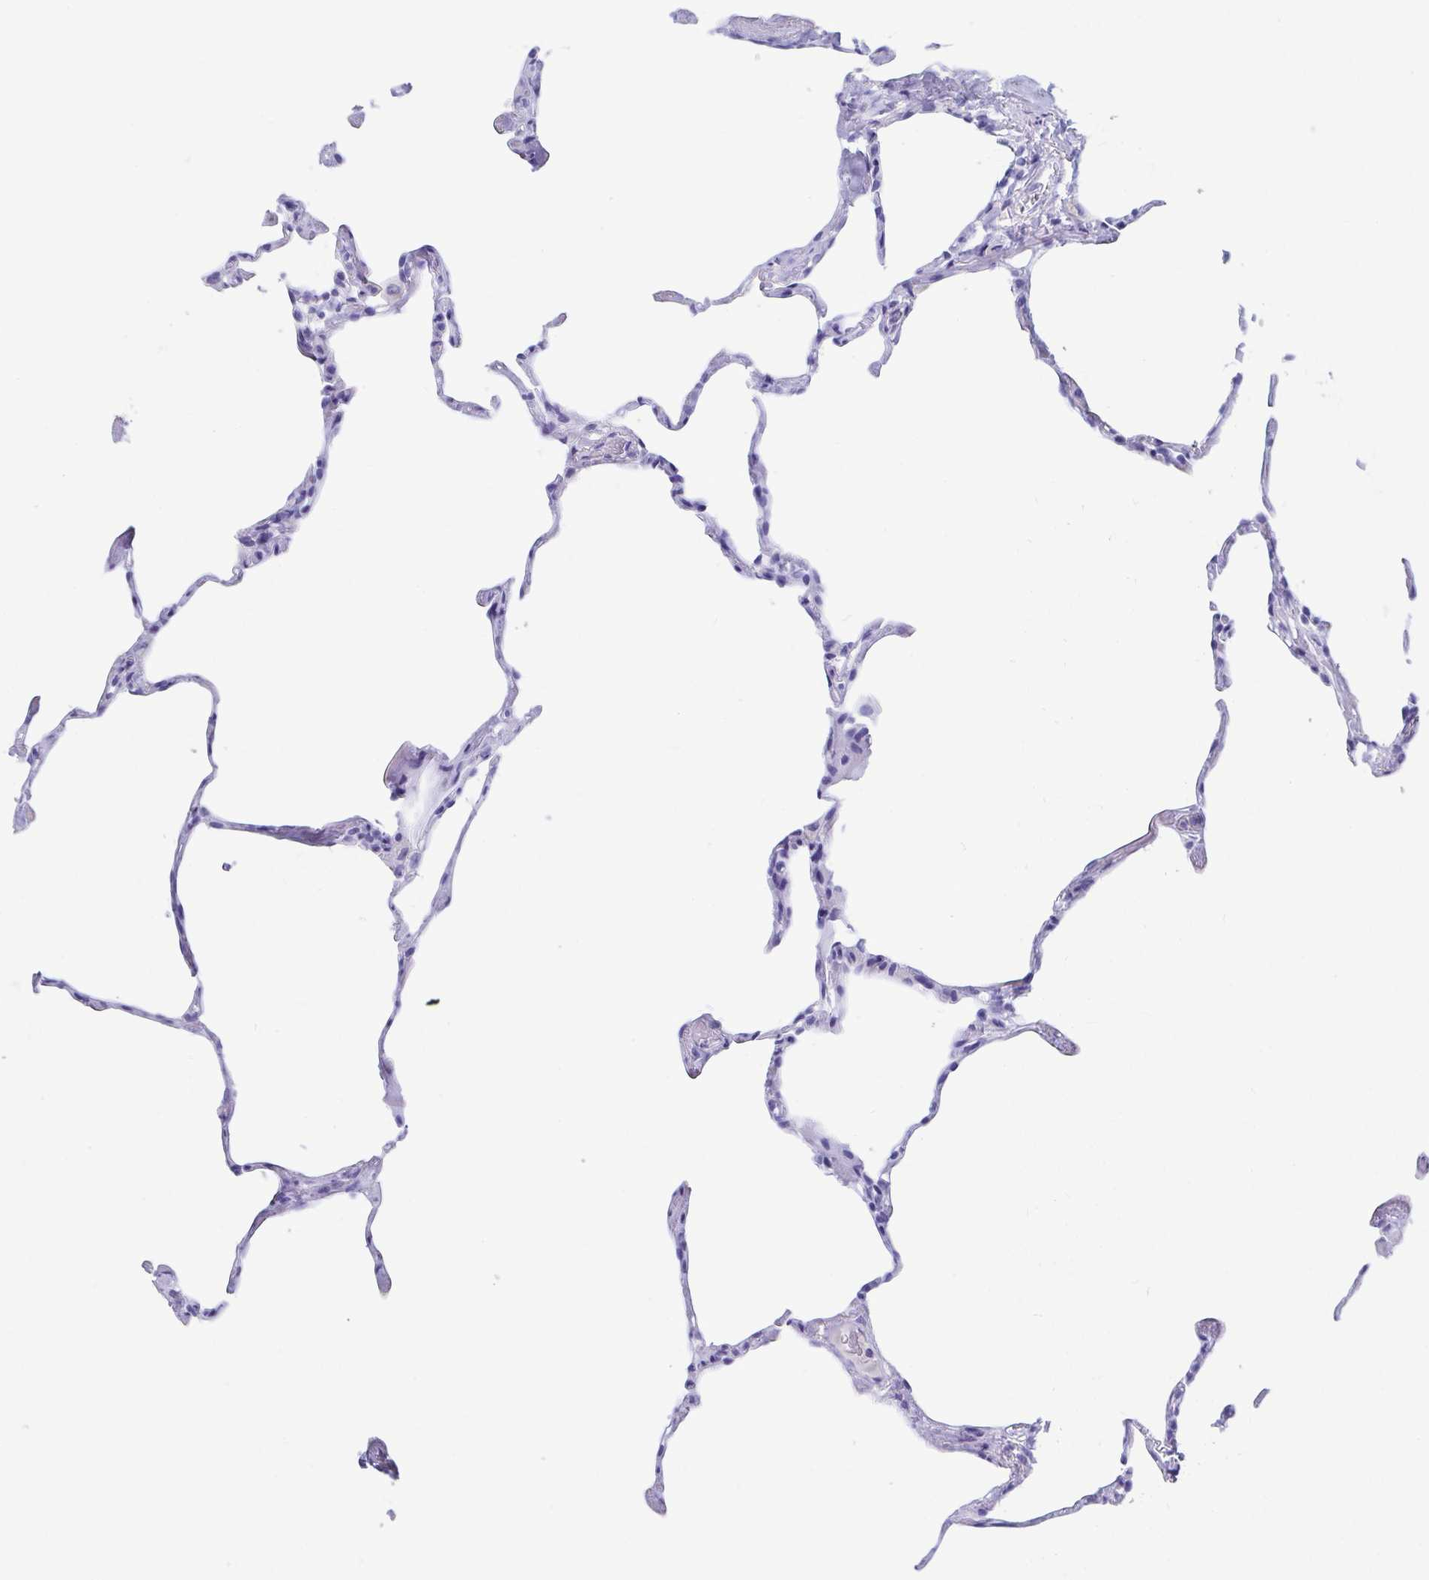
{"staining": {"intensity": "negative", "quantity": "none", "location": "none"}, "tissue": "lung", "cell_type": "Alveolar cells", "image_type": "normal", "snomed": [{"axis": "morphology", "description": "Normal tissue, NOS"}, {"axis": "topography", "description": "Lung"}], "caption": "High power microscopy image of an immunohistochemistry (IHC) micrograph of unremarkable lung, revealing no significant positivity in alveolar cells. The staining was performed using DAB (3,3'-diaminobenzidine) to visualize the protein expression in brown, while the nuclei were stained in blue with hematoxylin (Magnification: 20x).", "gene": "DPEP3", "patient": {"sex": "male", "age": 65}}